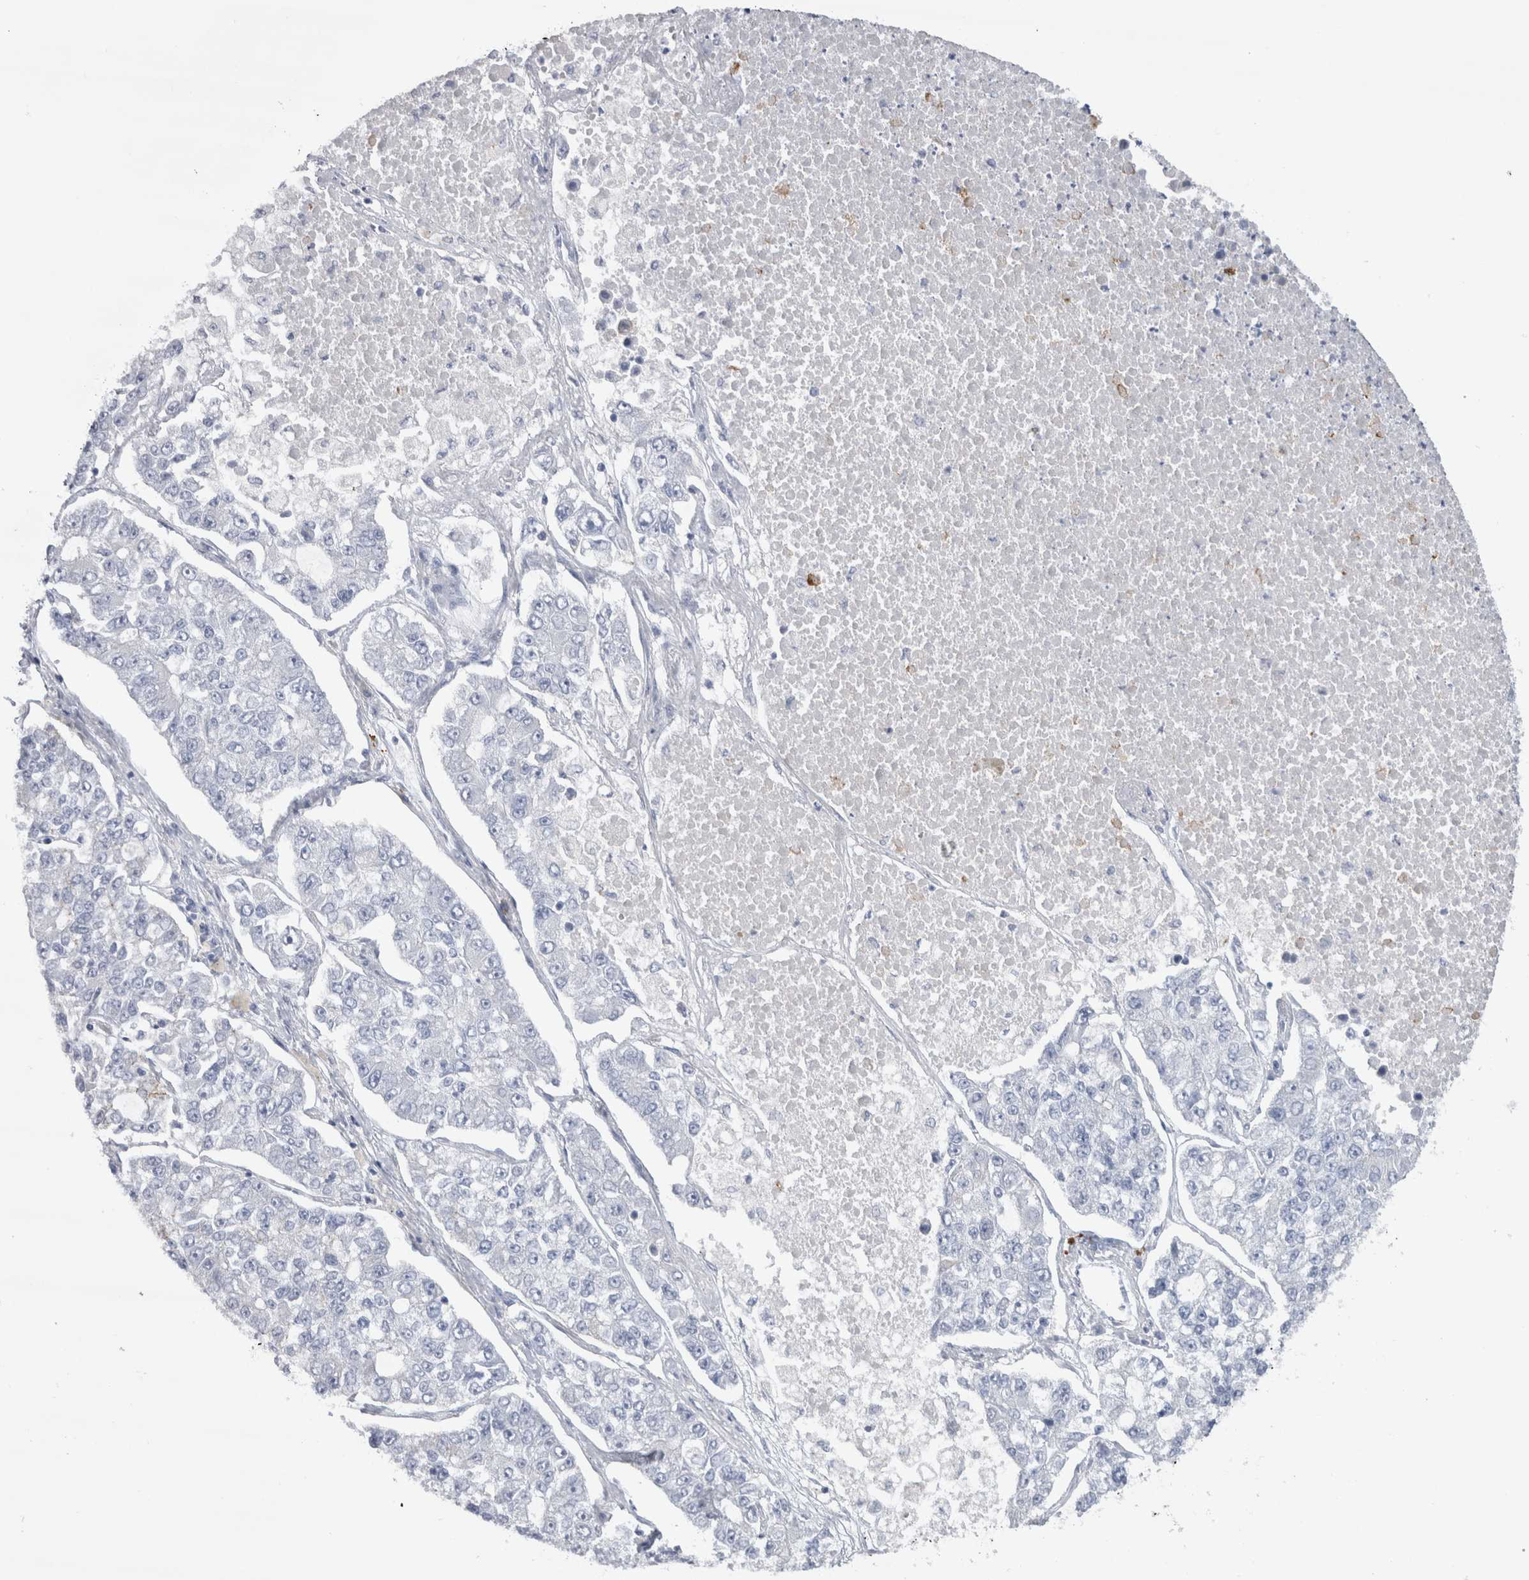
{"staining": {"intensity": "negative", "quantity": "none", "location": "none"}, "tissue": "lung cancer", "cell_type": "Tumor cells", "image_type": "cancer", "snomed": [{"axis": "morphology", "description": "Adenocarcinoma, NOS"}, {"axis": "topography", "description": "Lung"}], "caption": "The photomicrograph exhibits no significant staining in tumor cells of lung cancer (adenocarcinoma).", "gene": "CDH17", "patient": {"sex": "male", "age": 49}}